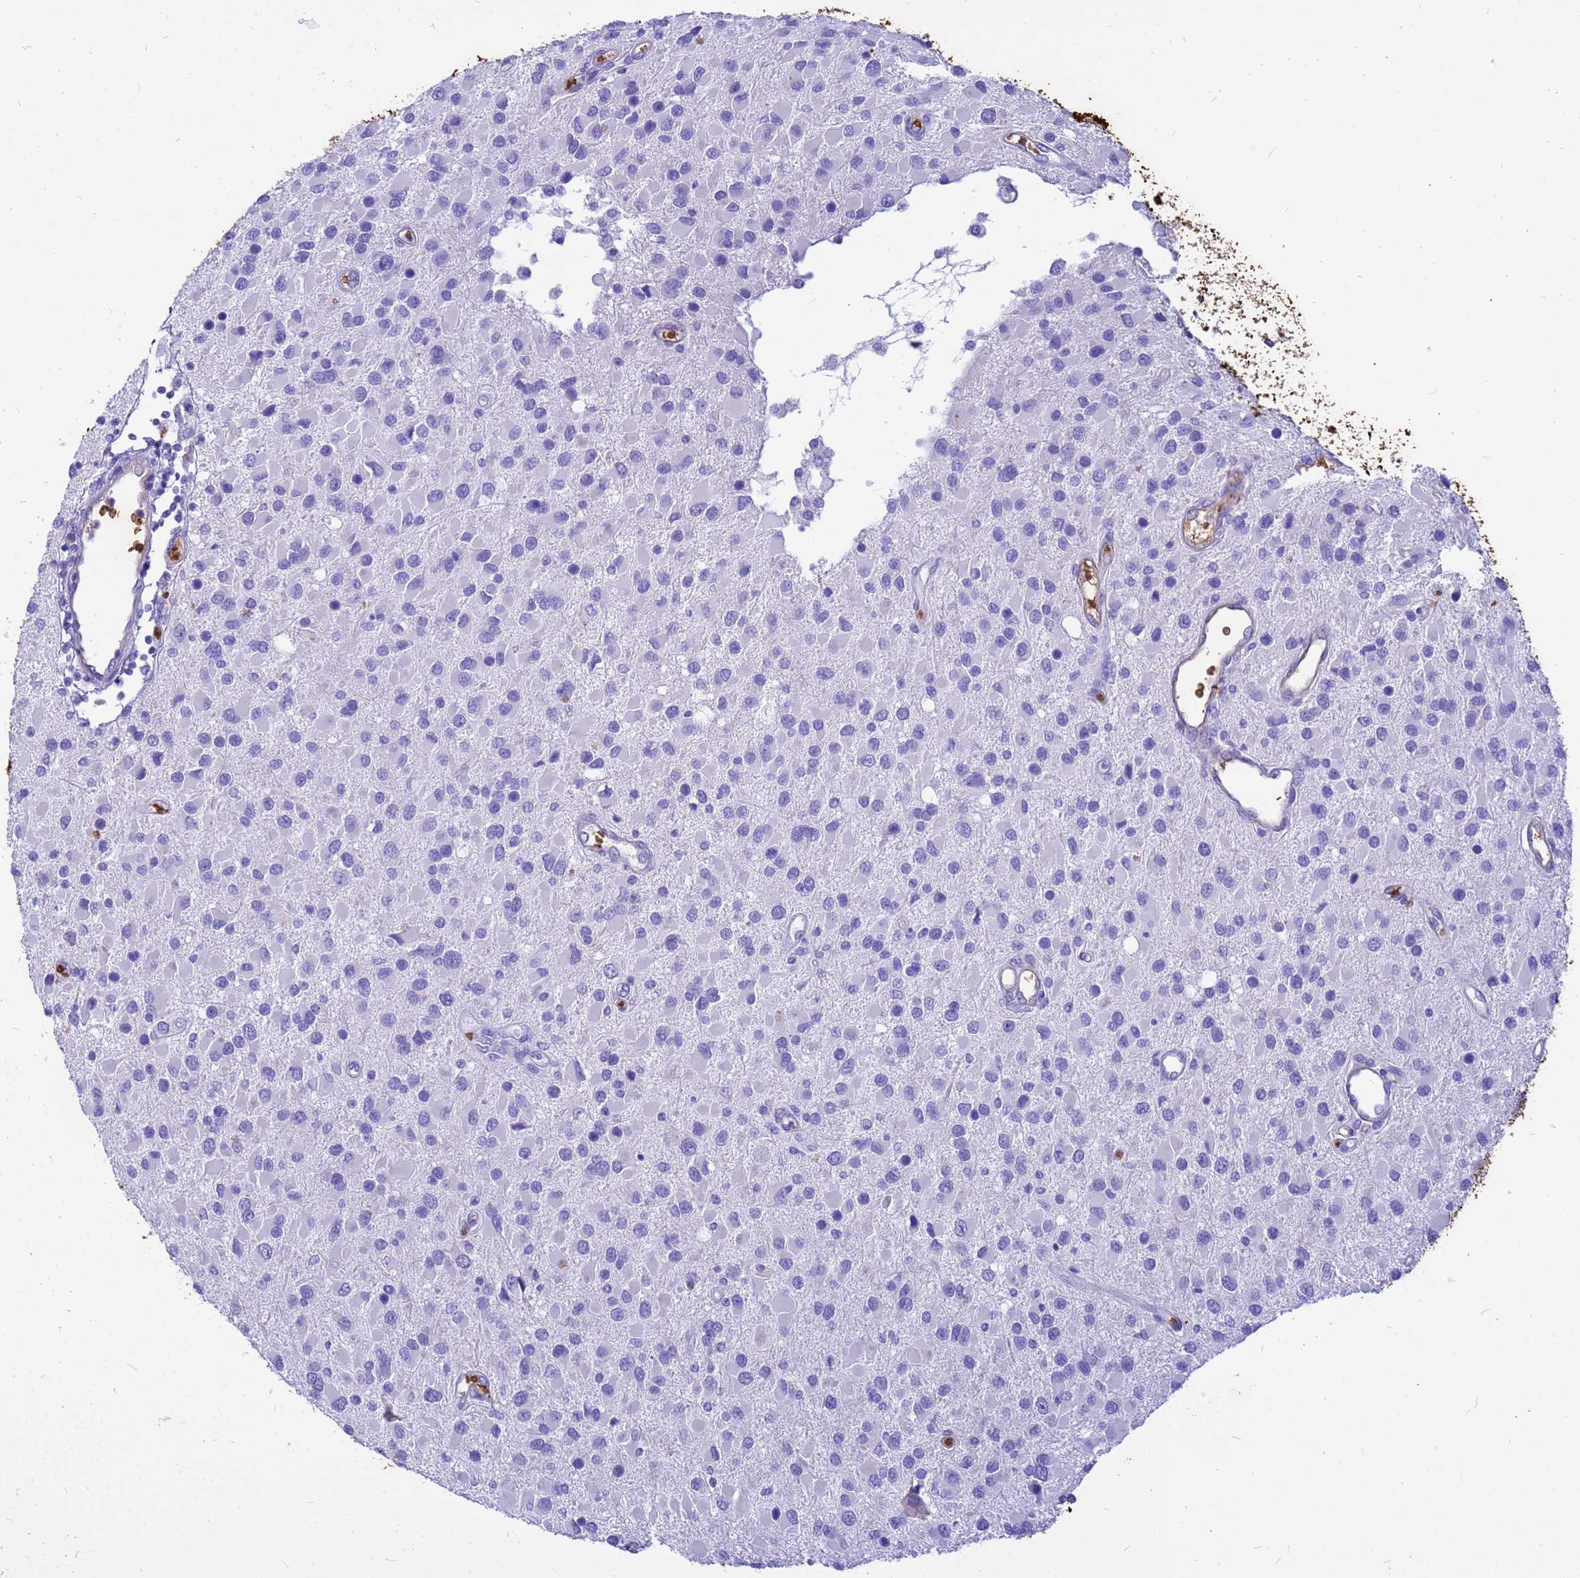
{"staining": {"intensity": "negative", "quantity": "none", "location": "none"}, "tissue": "glioma", "cell_type": "Tumor cells", "image_type": "cancer", "snomed": [{"axis": "morphology", "description": "Glioma, malignant, High grade"}, {"axis": "topography", "description": "Brain"}], "caption": "Immunohistochemical staining of human high-grade glioma (malignant) exhibits no significant staining in tumor cells. The staining is performed using DAB (3,3'-diaminobenzidine) brown chromogen with nuclei counter-stained in using hematoxylin.", "gene": "HBA2", "patient": {"sex": "male", "age": 53}}